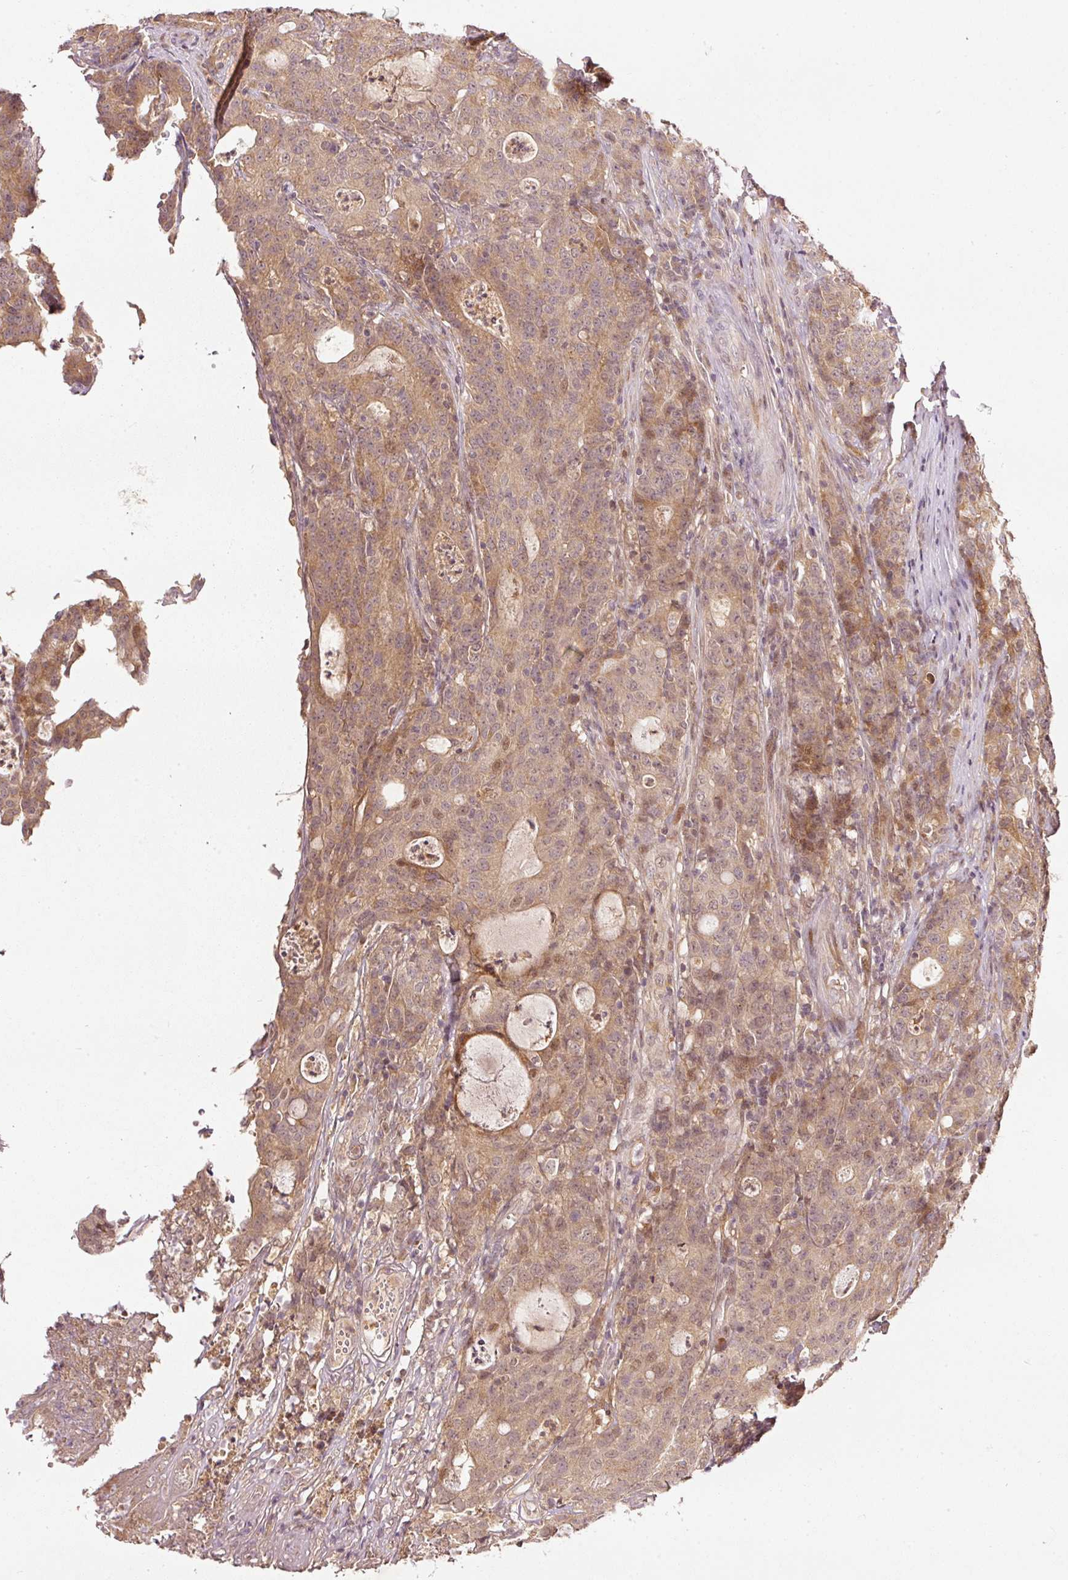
{"staining": {"intensity": "moderate", "quantity": ">75%", "location": "cytoplasmic/membranous"}, "tissue": "colorectal cancer", "cell_type": "Tumor cells", "image_type": "cancer", "snomed": [{"axis": "morphology", "description": "Adenocarcinoma, NOS"}, {"axis": "topography", "description": "Colon"}], "caption": "Colorectal cancer (adenocarcinoma) stained with DAB immunohistochemistry (IHC) exhibits medium levels of moderate cytoplasmic/membranous staining in approximately >75% of tumor cells.", "gene": "PCDHB1", "patient": {"sex": "male", "age": 83}}